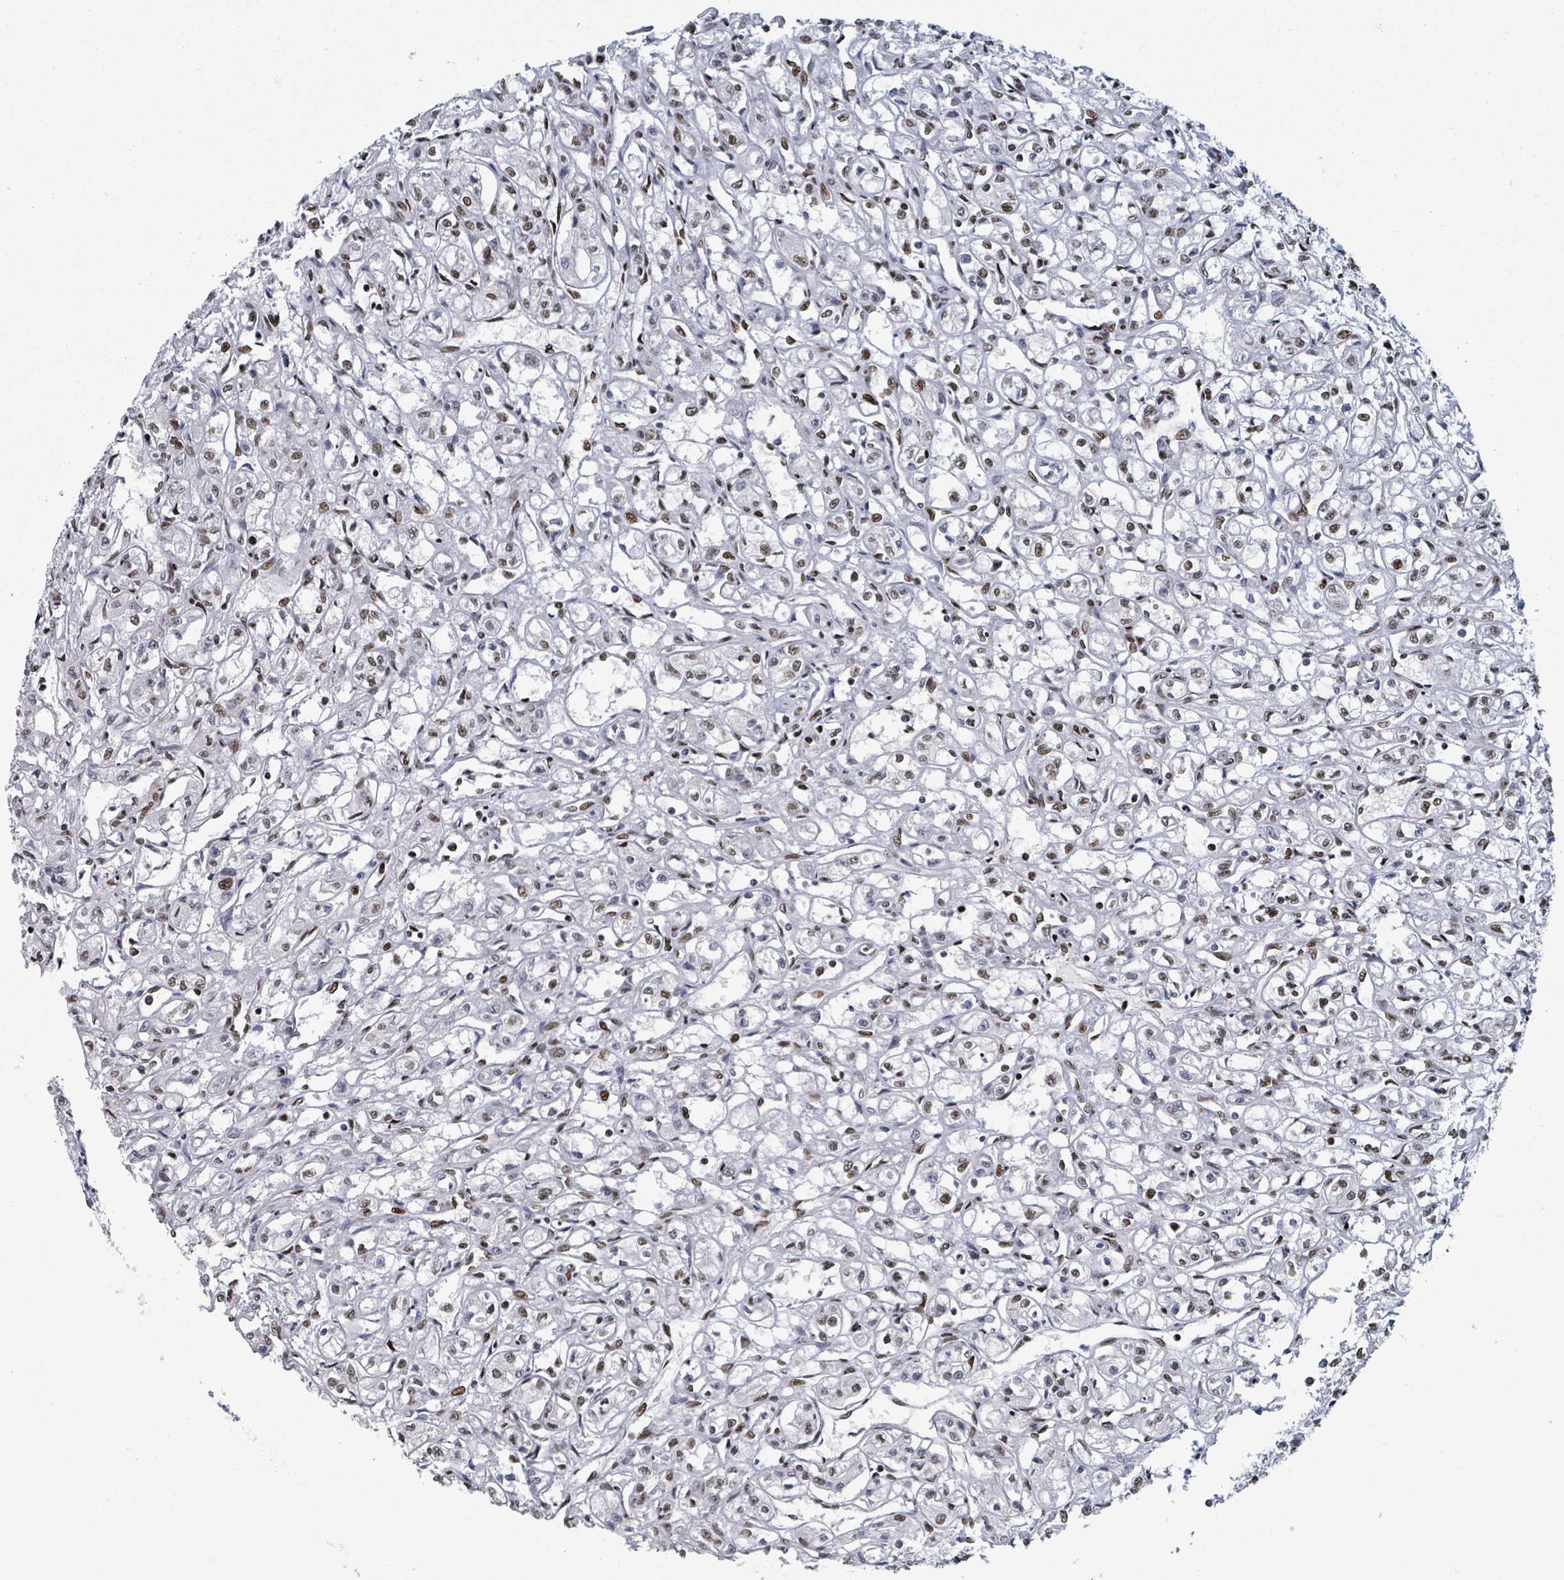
{"staining": {"intensity": "moderate", "quantity": "25%-75%", "location": "nuclear"}, "tissue": "renal cancer", "cell_type": "Tumor cells", "image_type": "cancer", "snomed": [{"axis": "morphology", "description": "Adenocarcinoma, NOS"}, {"axis": "topography", "description": "Kidney"}], "caption": "Tumor cells demonstrate moderate nuclear positivity in approximately 25%-75% of cells in adenocarcinoma (renal).", "gene": "DHX16", "patient": {"sex": "male", "age": 56}}